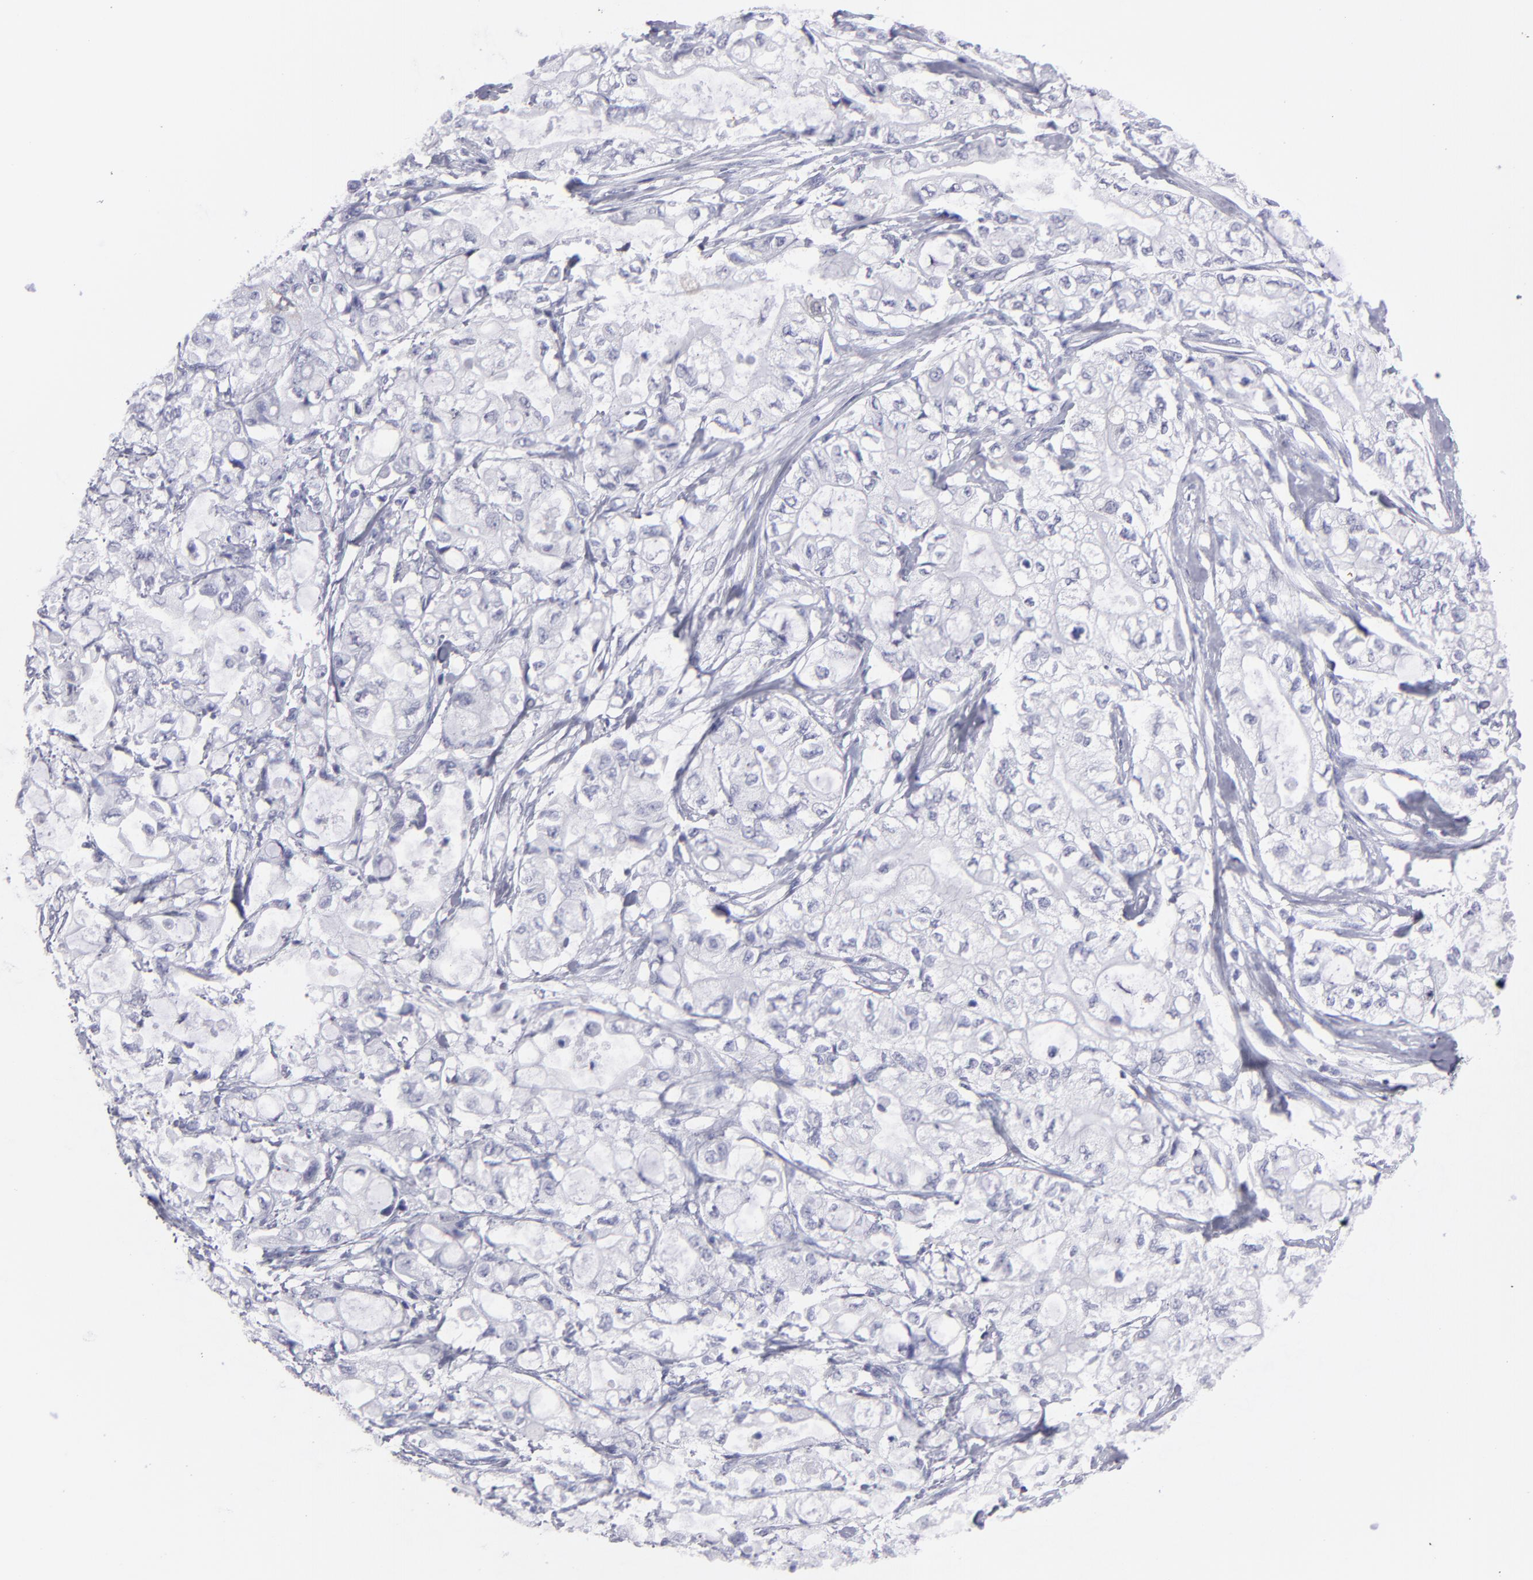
{"staining": {"intensity": "negative", "quantity": "none", "location": "none"}, "tissue": "pancreatic cancer", "cell_type": "Tumor cells", "image_type": "cancer", "snomed": [{"axis": "morphology", "description": "Adenocarcinoma, NOS"}, {"axis": "topography", "description": "Pancreas"}], "caption": "IHC of human adenocarcinoma (pancreatic) demonstrates no staining in tumor cells. (DAB (3,3'-diaminobenzidine) immunohistochemistry with hematoxylin counter stain).", "gene": "ALDOB", "patient": {"sex": "male", "age": 79}}